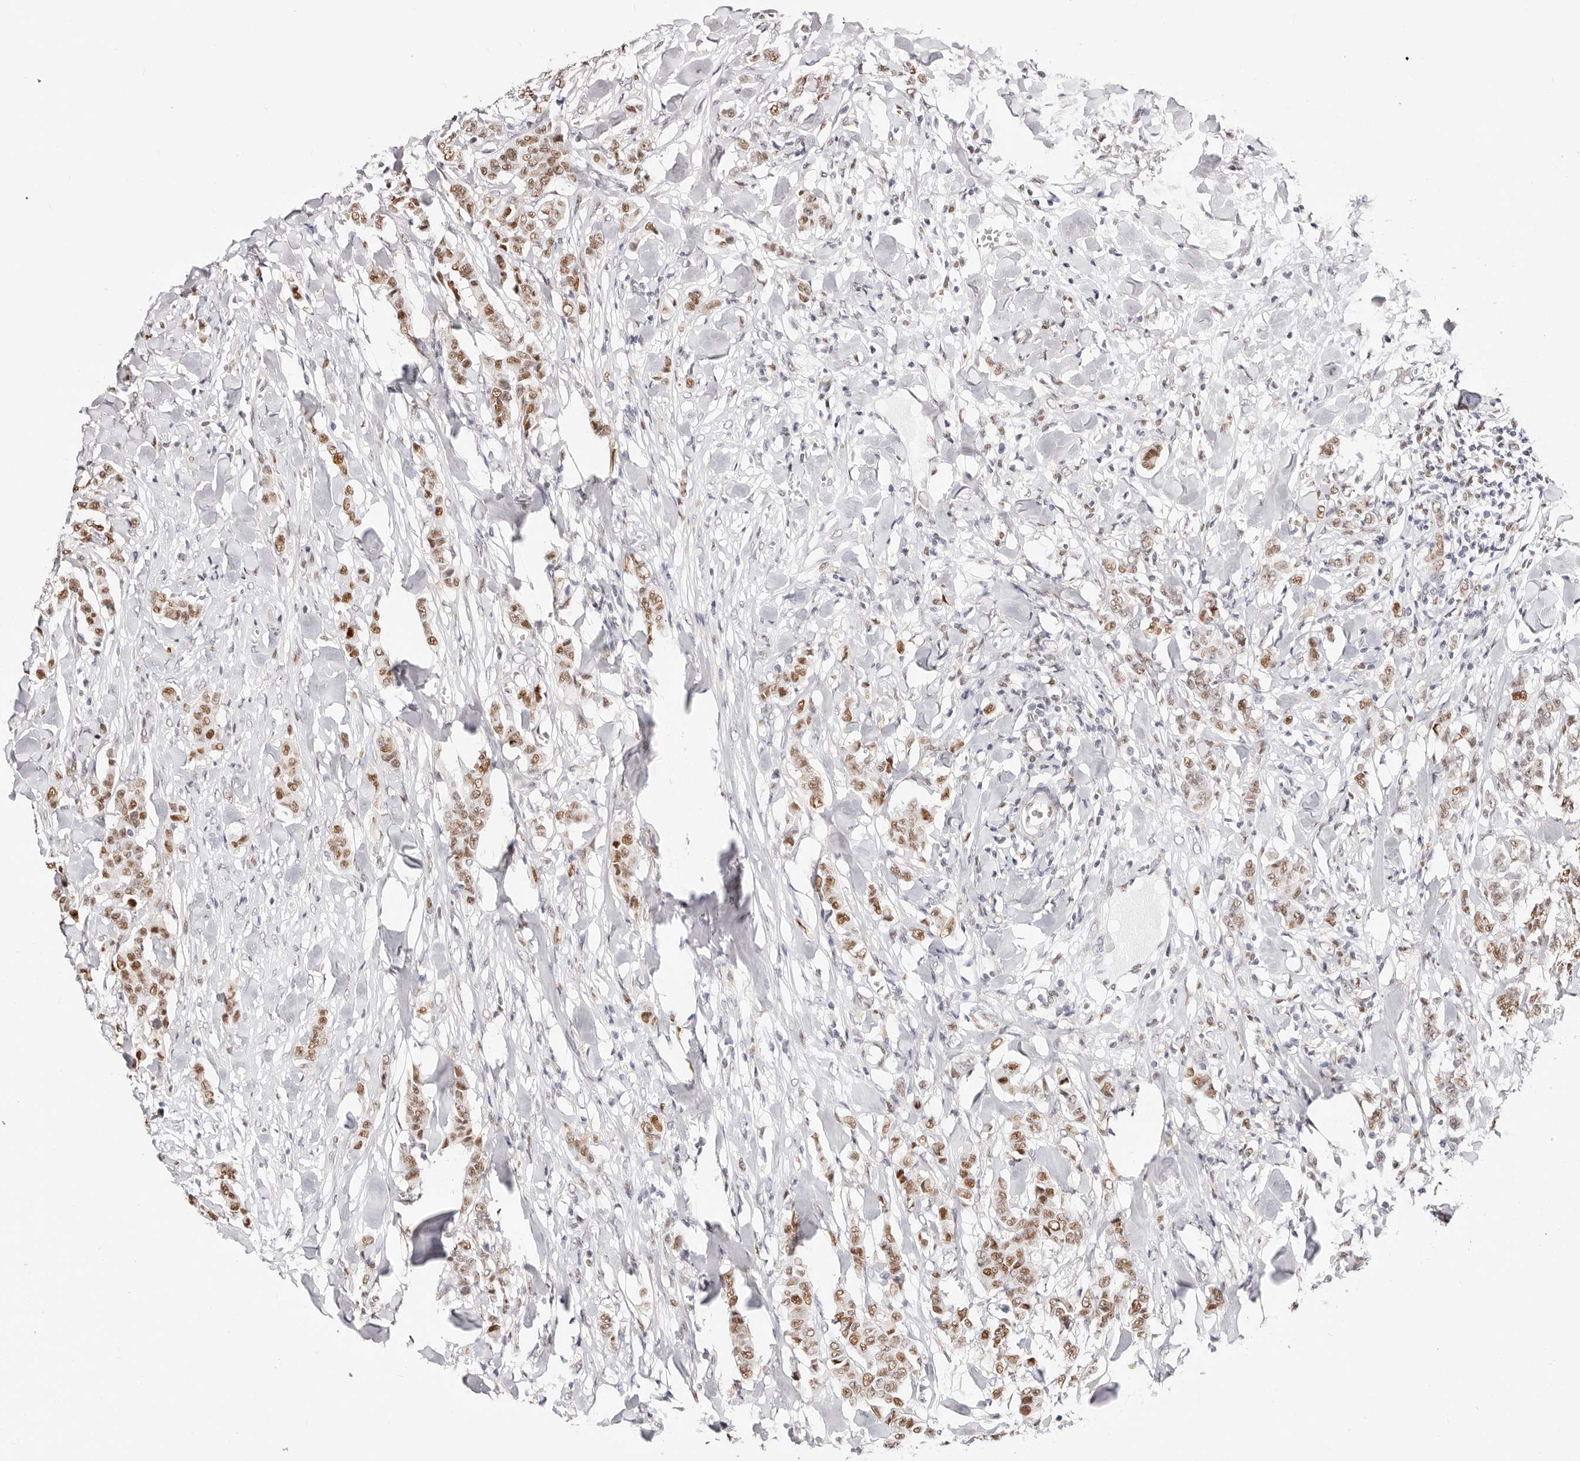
{"staining": {"intensity": "moderate", "quantity": ">75%", "location": "nuclear"}, "tissue": "breast cancer", "cell_type": "Tumor cells", "image_type": "cancer", "snomed": [{"axis": "morphology", "description": "Duct carcinoma"}, {"axis": "topography", "description": "Breast"}], "caption": "IHC of human infiltrating ductal carcinoma (breast) displays medium levels of moderate nuclear staining in approximately >75% of tumor cells.", "gene": "TKT", "patient": {"sex": "female", "age": 40}}